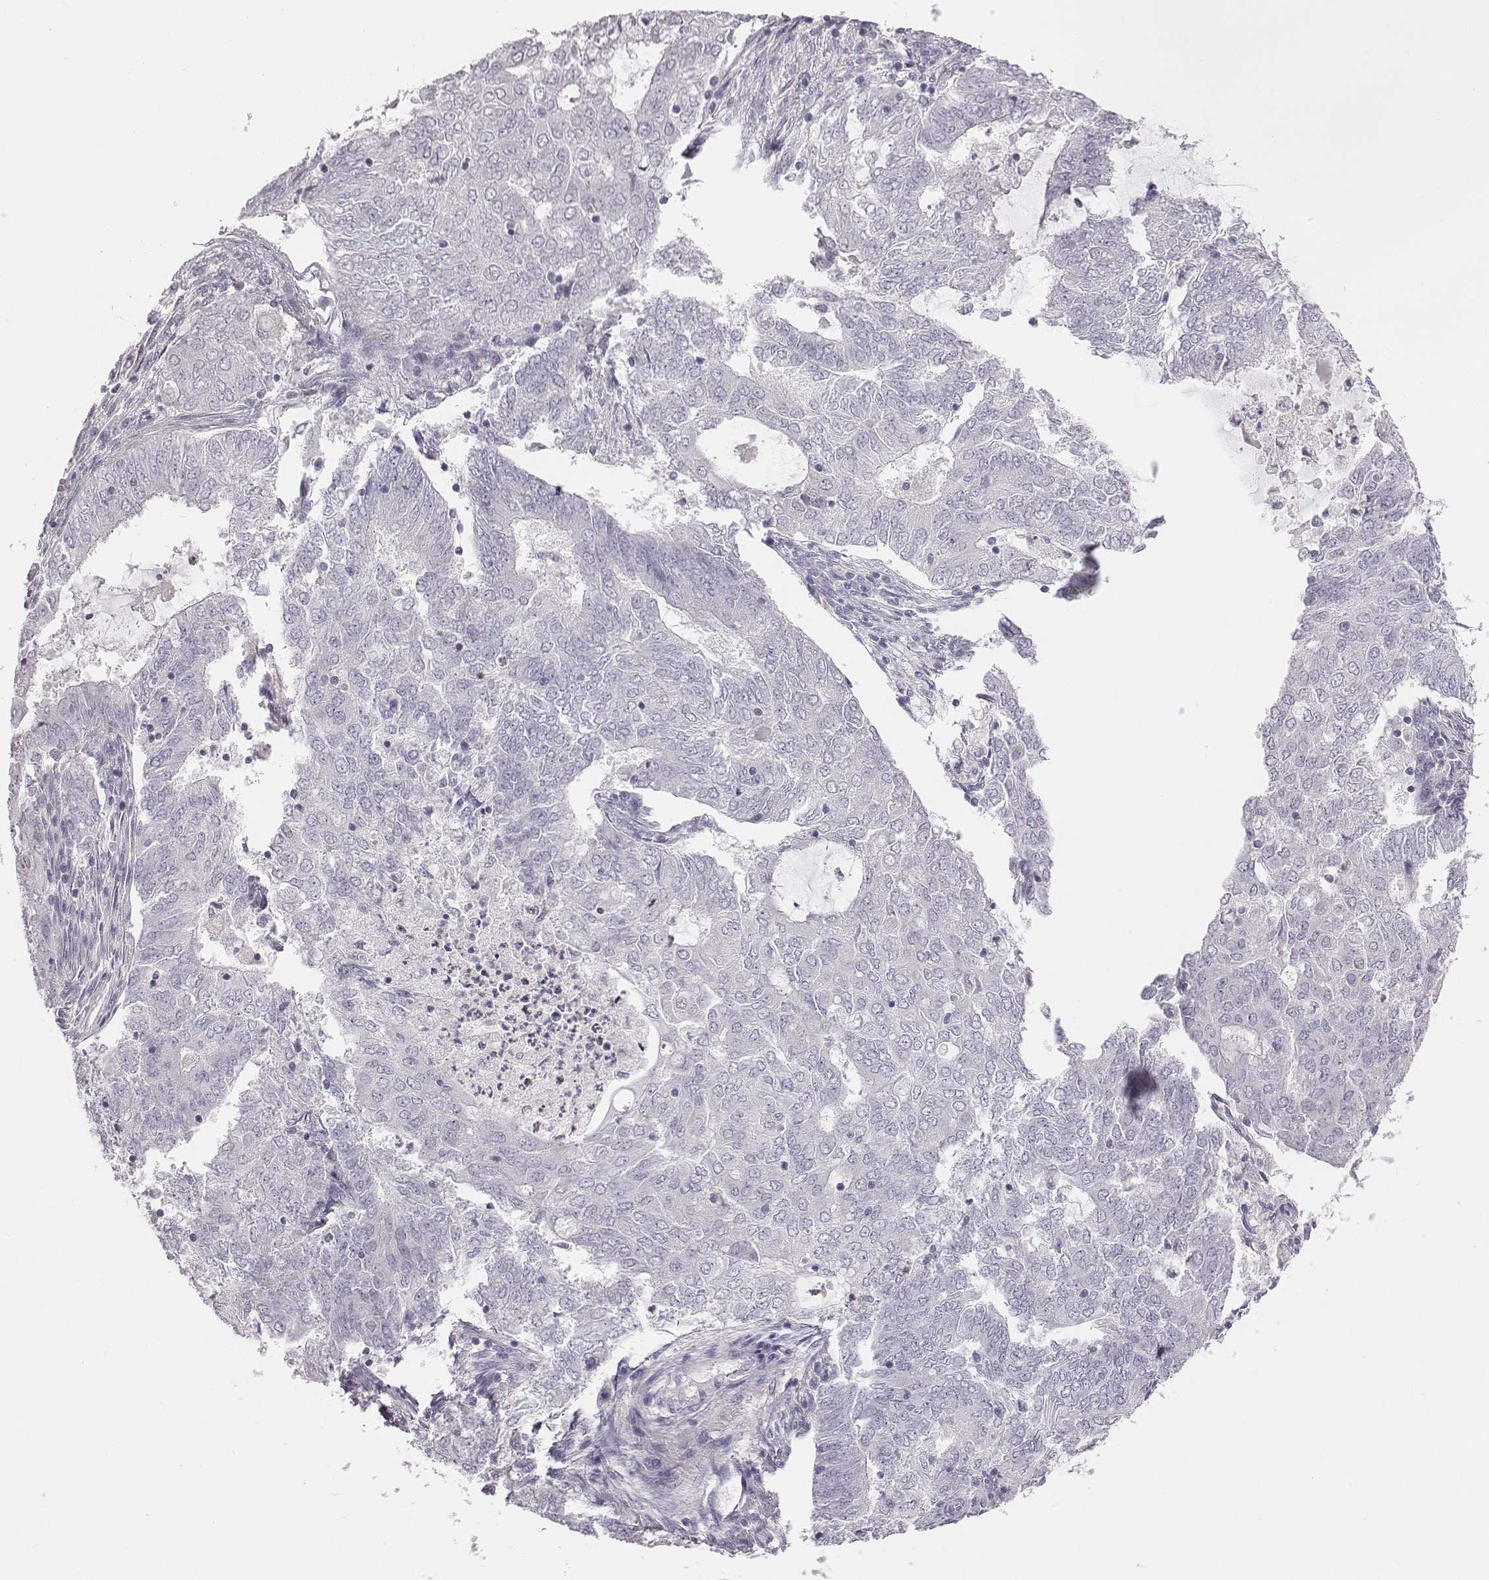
{"staining": {"intensity": "negative", "quantity": "none", "location": "none"}, "tissue": "endometrial cancer", "cell_type": "Tumor cells", "image_type": "cancer", "snomed": [{"axis": "morphology", "description": "Adenocarcinoma, NOS"}, {"axis": "topography", "description": "Endometrium"}], "caption": "Immunohistochemistry (IHC) micrograph of human endometrial adenocarcinoma stained for a protein (brown), which displays no staining in tumor cells.", "gene": "ADAM7", "patient": {"sex": "female", "age": 62}}